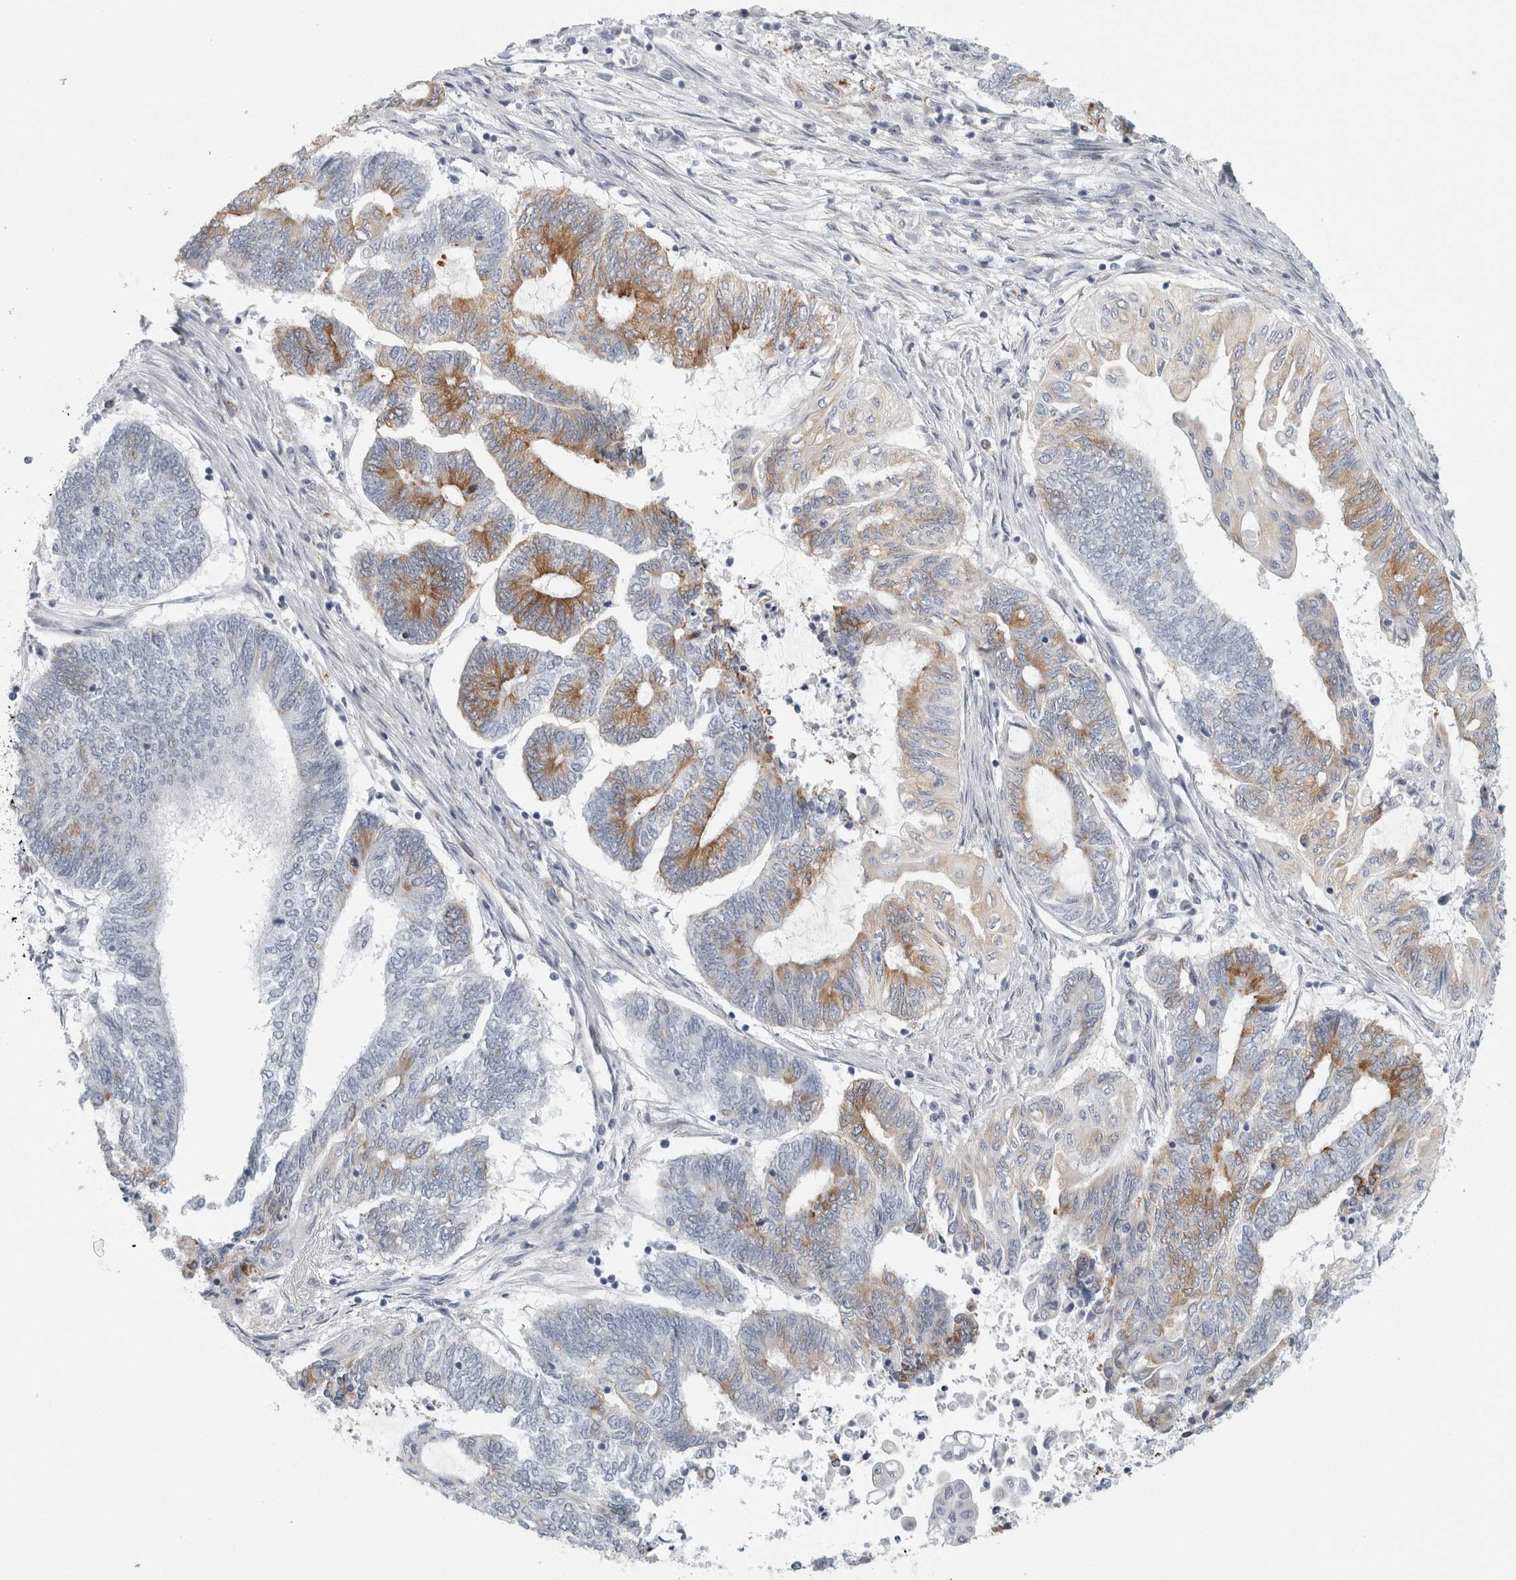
{"staining": {"intensity": "strong", "quantity": "25%-75%", "location": "cytoplasmic/membranous"}, "tissue": "endometrial cancer", "cell_type": "Tumor cells", "image_type": "cancer", "snomed": [{"axis": "morphology", "description": "Adenocarcinoma, NOS"}, {"axis": "topography", "description": "Uterus"}, {"axis": "topography", "description": "Endometrium"}], "caption": "The histopathology image reveals staining of endometrial adenocarcinoma, revealing strong cytoplasmic/membranous protein positivity (brown color) within tumor cells.", "gene": "PEX6", "patient": {"sex": "female", "age": 70}}